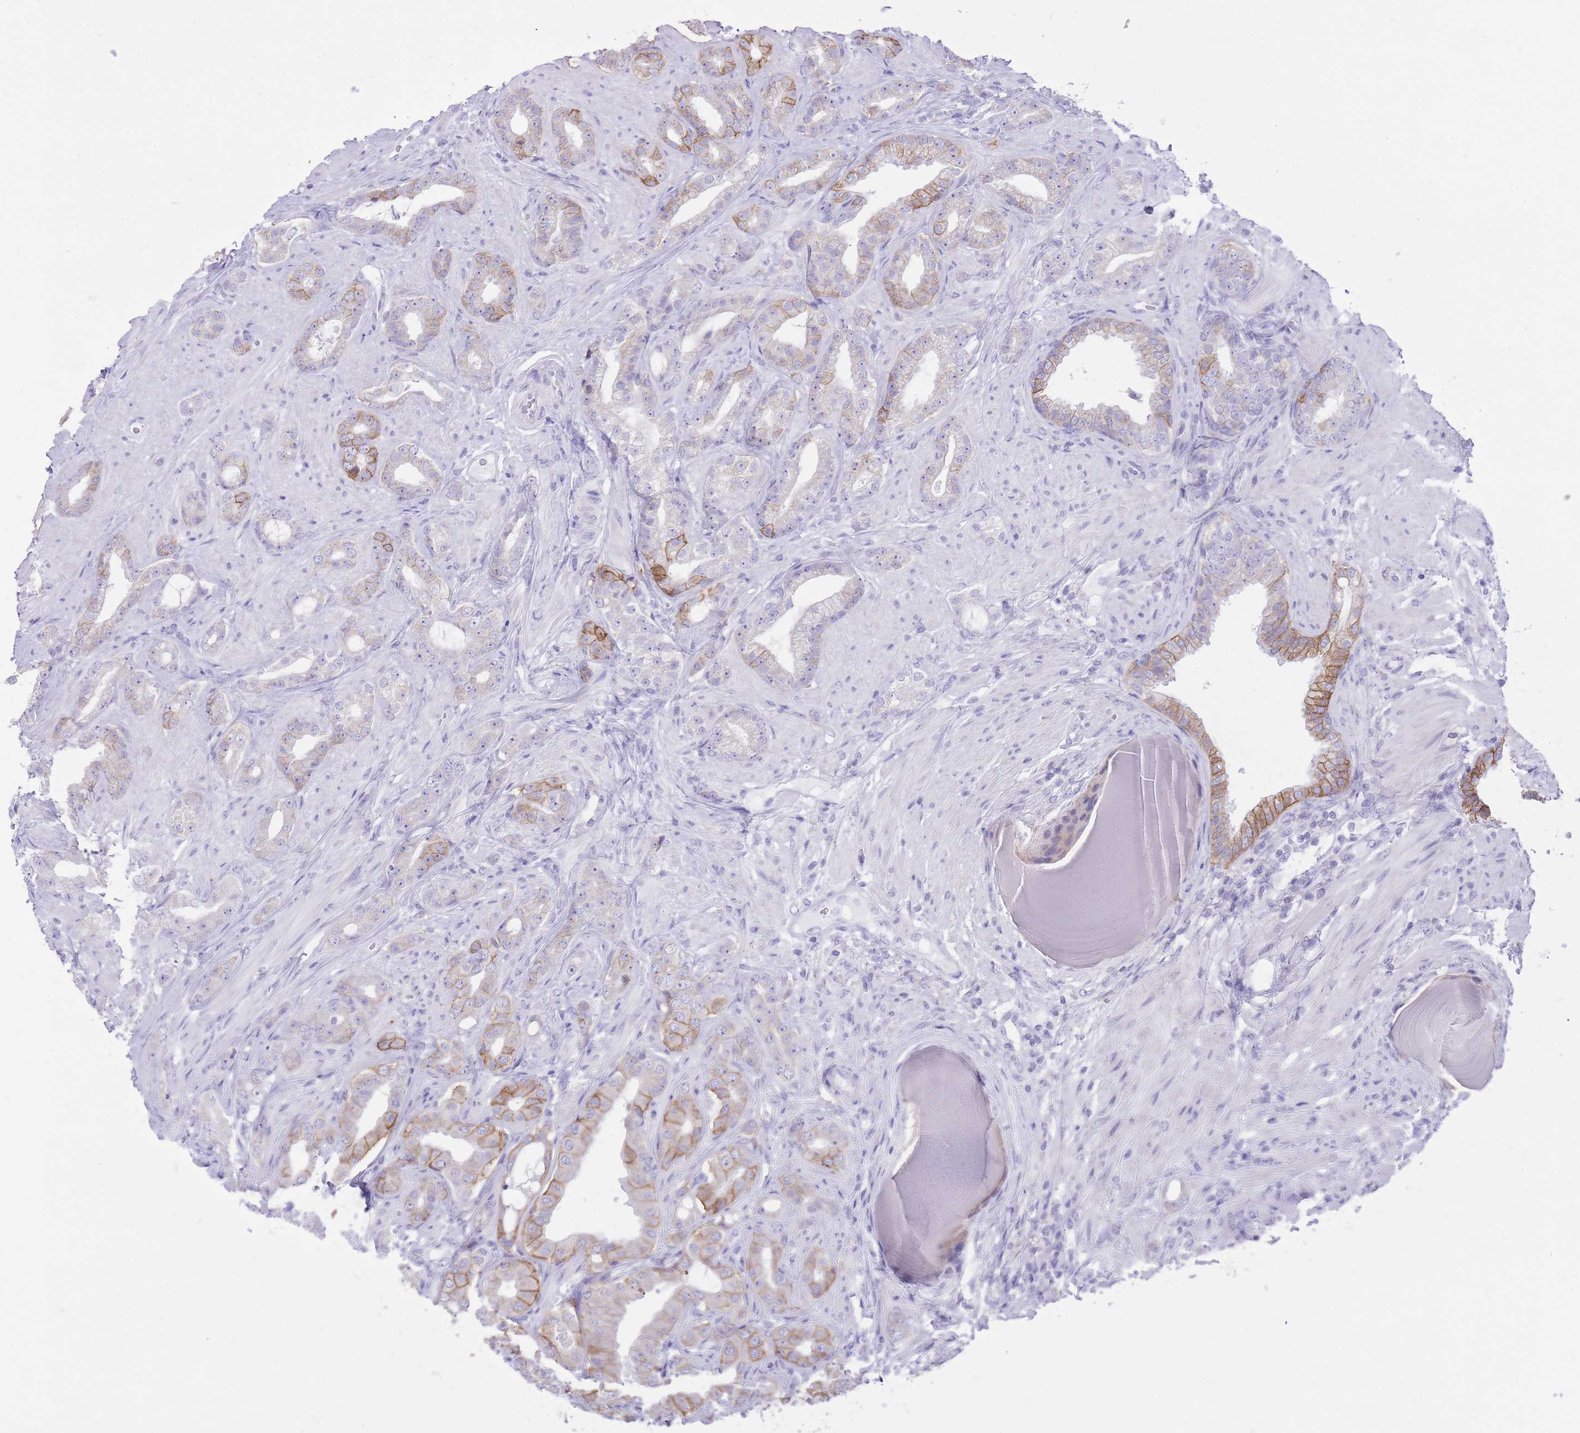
{"staining": {"intensity": "moderate", "quantity": "<25%", "location": "cytoplasmic/membranous"}, "tissue": "prostate cancer", "cell_type": "Tumor cells", "image_type": "cancer", "snomed": [{"axis": "morphology", "description": "Adenocarcinoma, Low grade"}, {"axis": "topography", "description": "Prostate"}], "caption": "This histopathology image displays IHC staining of human prostate adenocarcinoma (low-grade), with low moderate cytoplasmic/membranous positivity in about <25% of tumor cells.", "gene": "SLC4A4", "patient": {"sex": "male", "age": 57}}